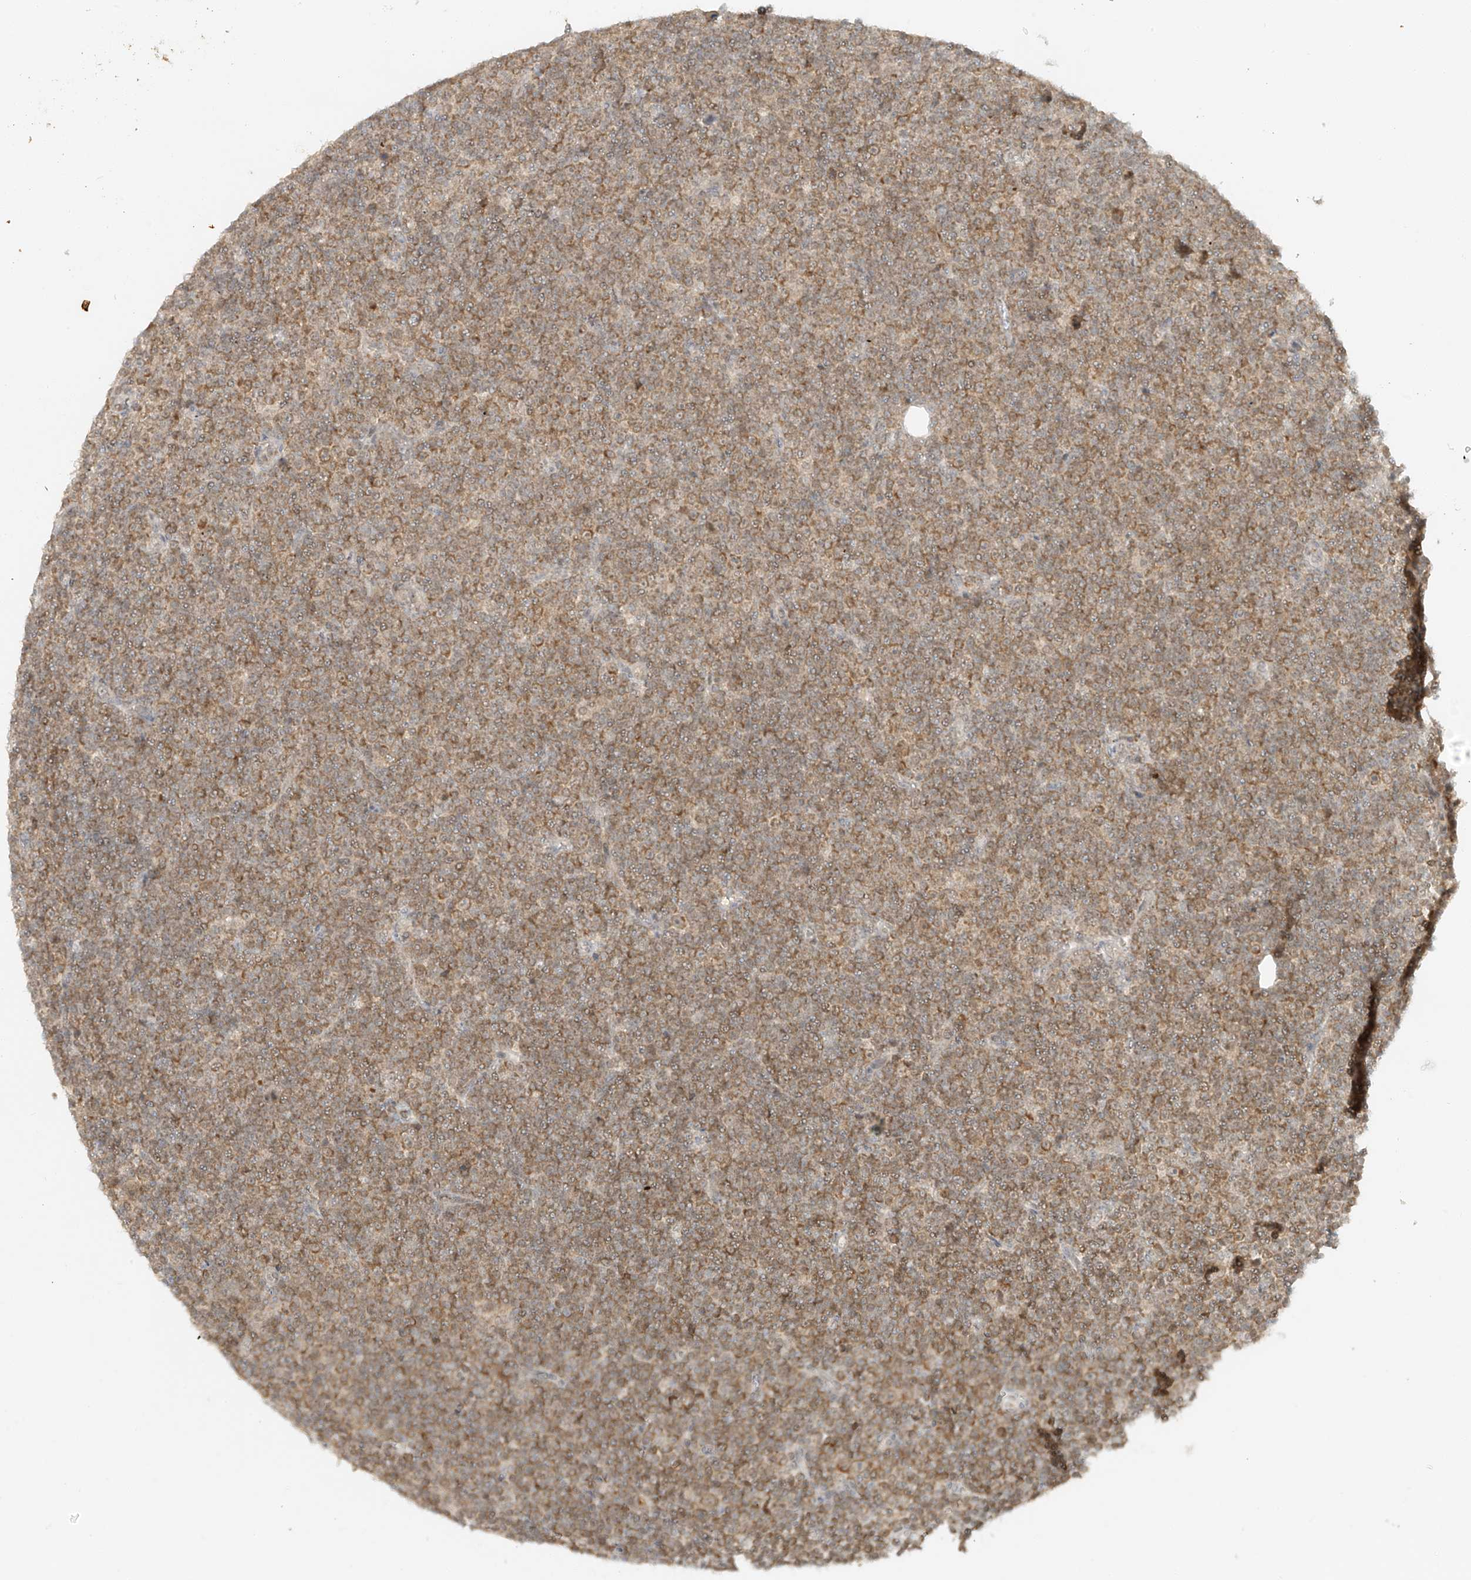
{"staining": {"intensity": "moderate", "quantity": ">75%", "location": "cytoplasmic/membranous"}, "tissue": "lymphoma", "cell_type": "Tumor cells", "image_type": "cancer", "snomed": [{"axis": "morphology", "description": "Malignant lymphoma, non-Hodgkin's type, Low grade"}, {"axis": "topography", "description": "Lymph node"}], "caption": "Tumor cells show medium levels of moderate cytoplasmic/membranous positivity in approximately >75% of cells in human lymphoma. The staining was performed using DAB to visualize the protein expression in brown, while the nuclei were stained in blue with hematoxylin (Magnification: 20x).", "gene": "MIPEP", "patient": {"sex": "female", "age": 67}}